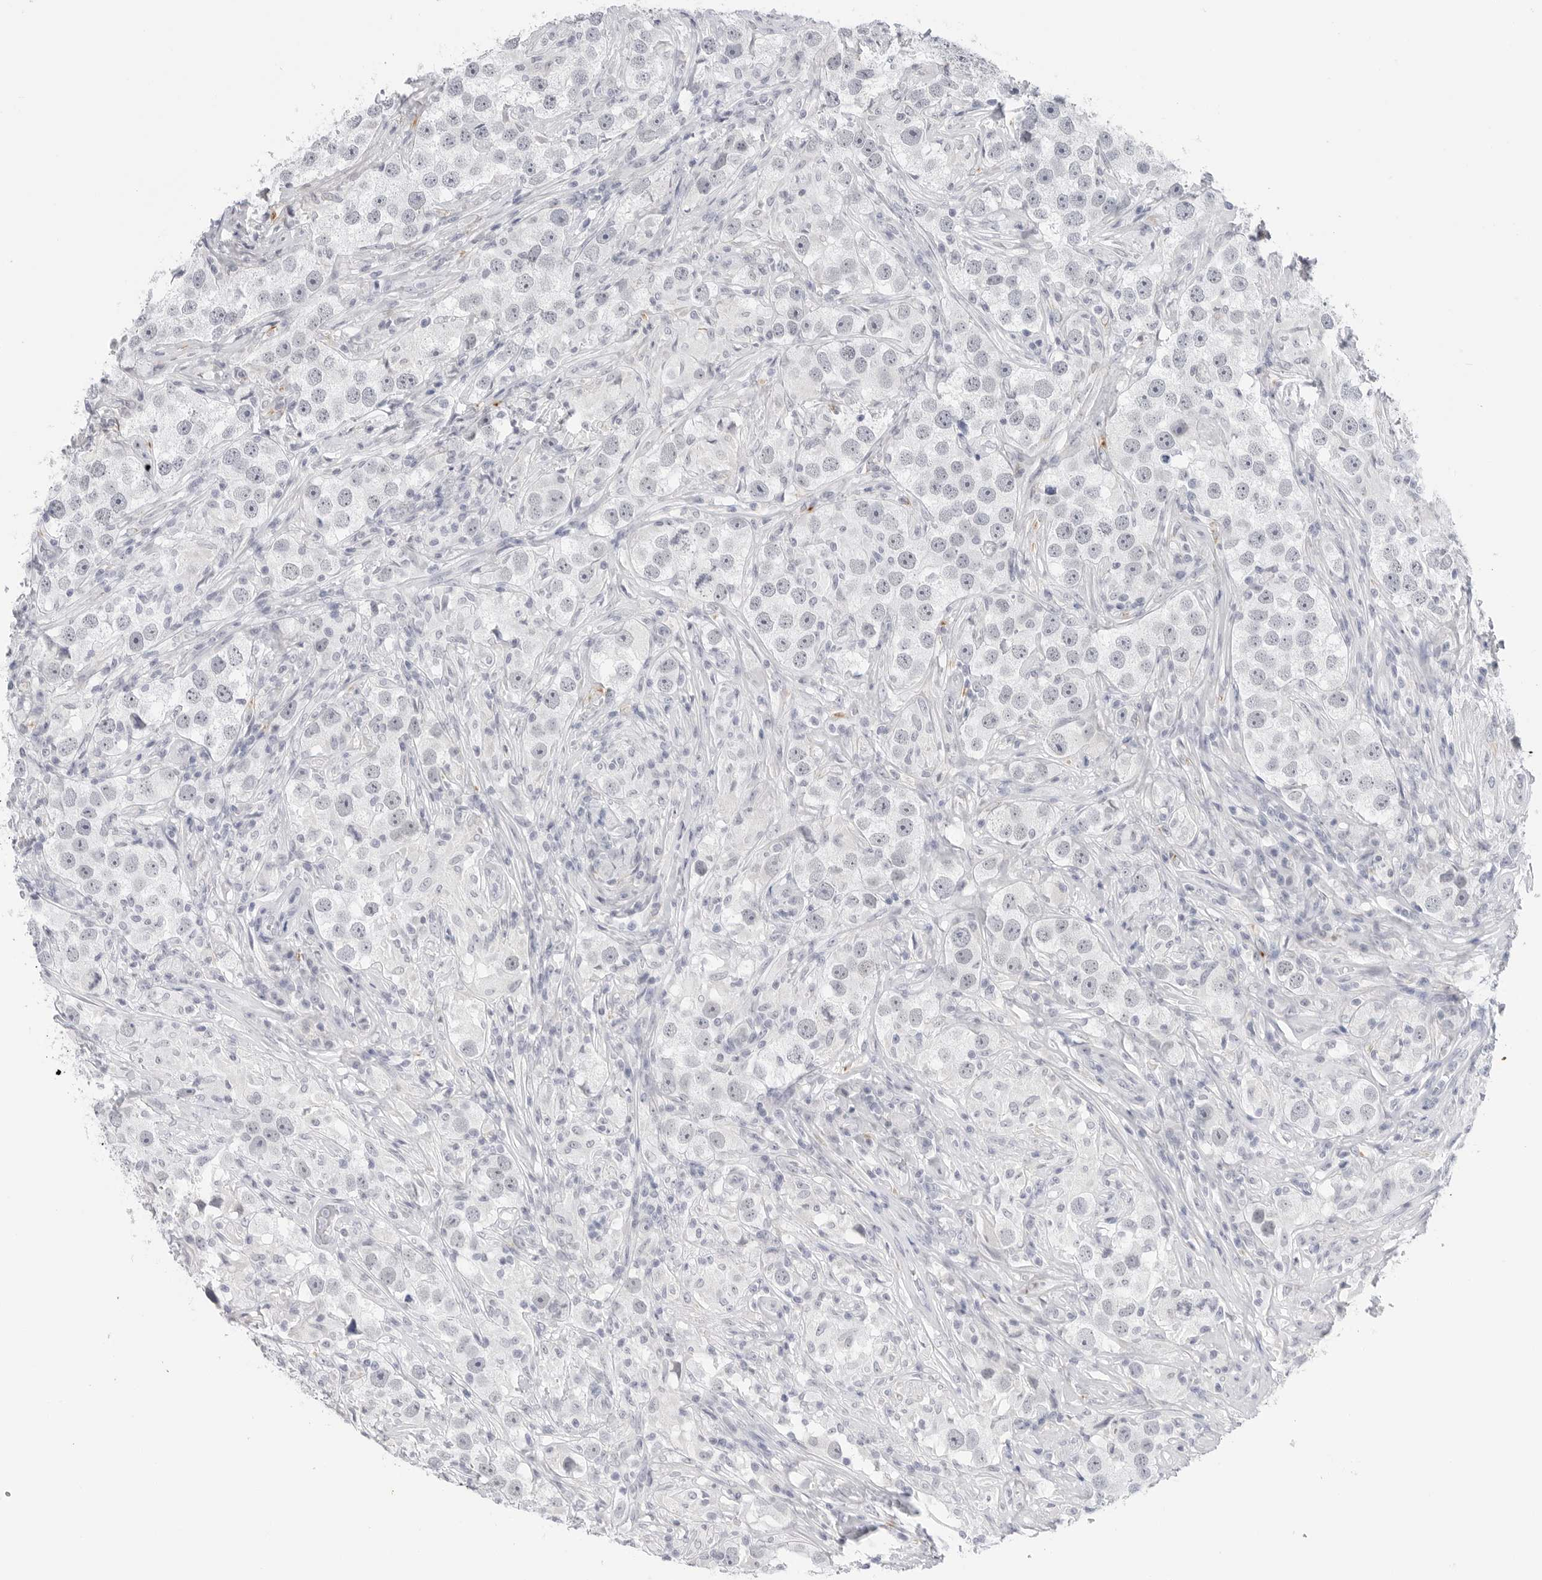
{"staining": {"intensity": "negative", "quantity": "none", "location": "none"}, "tissue": "testis cancer", "cell_type": "Tumor cells", "image_type": "cancer", "snomed": [{"axis": "morphology", "description": "Seminoma, NOS"}, {"axis": "topography", "description": "Testis"}], "caption": "Tumor cells show no significant protein expression in testis cancer (seminoma).", "gene": "HSPB7", "patient": {"sex": "male", "age": 49}}